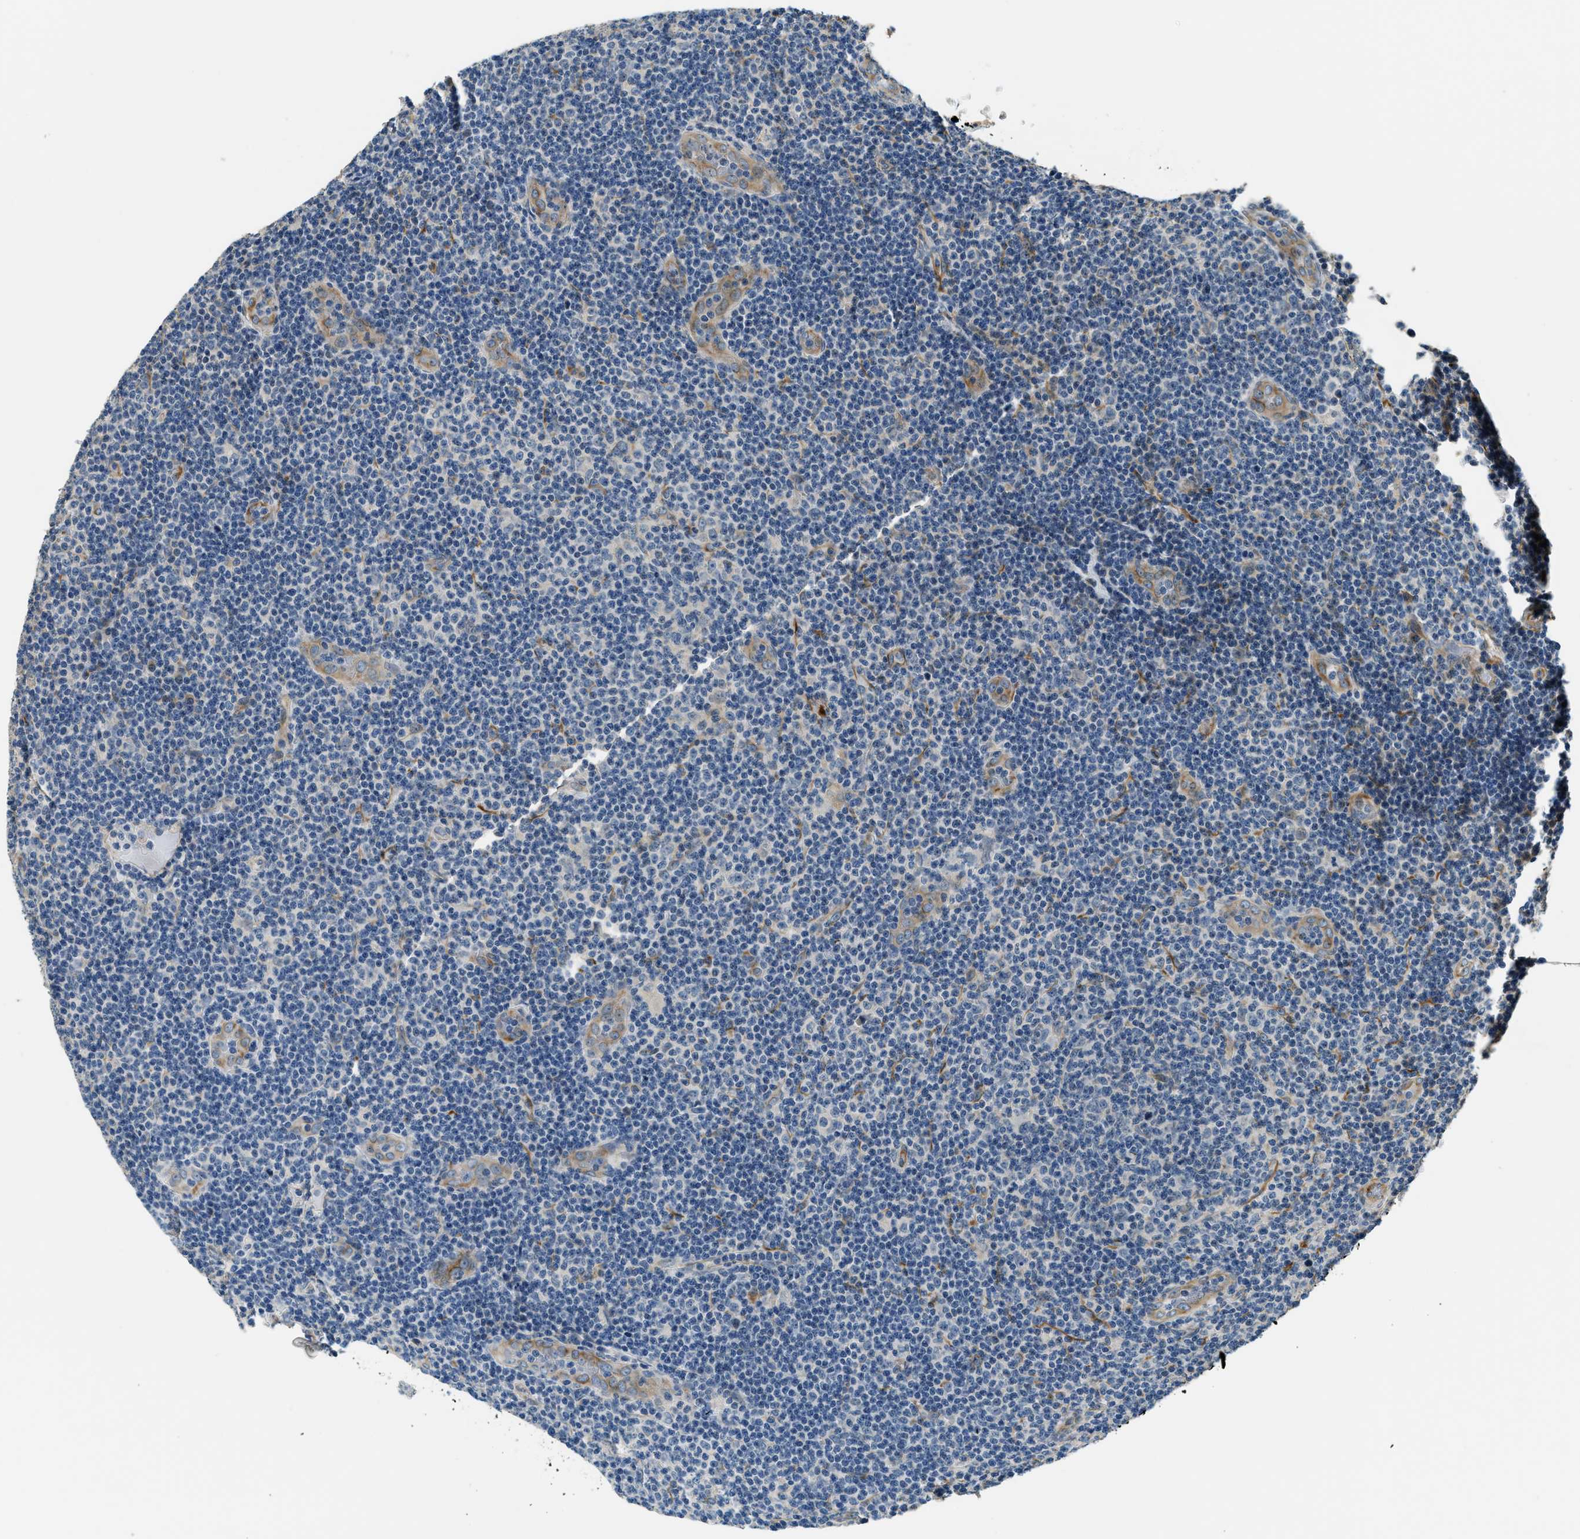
{"staining": {"intensity": "negative", "quantity": "none", "location": "none"}, "tissue": "lymphoma", "cell_type": "Tumor cells", "image_type": "cancer", "snomed": [{"axis": "morphology", "description": "Malignant lymphoma, non-Hodgkin's type, Low grade"}, {"axis": "topography", "description": "Lymph node"}], "caption": "High power microscopy image of an IHC histopathology image of lymphoma, revealing no significant positivity in tumor cells.", "gene": "ALOX12", "patient": {"sex": "male", "age": 83}}